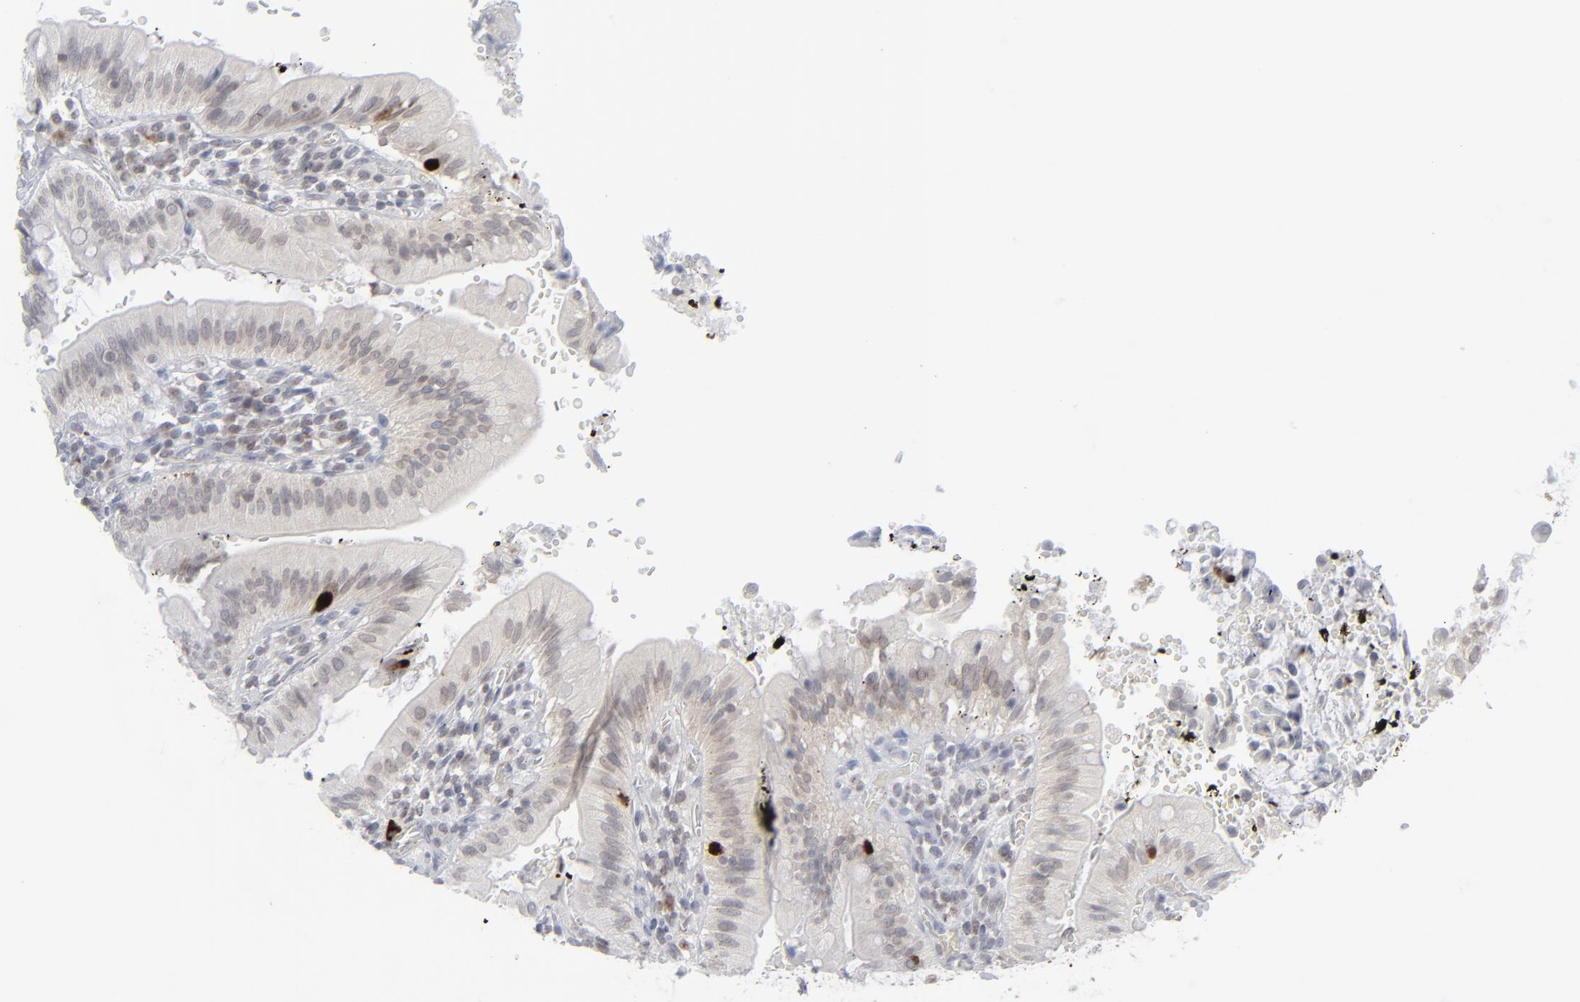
{"staining": {"intensity": "weak", "quantity": "<25%", "location": "cytoplasmic/membranous"}, "tissue": "small intestine", "cell_type": "Glandular cells", "image_type": "normal", "snomed": [{"axis": "morphology", "description": "Normal tissue, NOS"}, {"axis": "topography", "description": "Small intestine"}], "caption": "High power microscopy histopathology image of an immunohistochemistry (IHC) histopathology image of benign small intestine, revealing no significant staining in glandular cells. Brightfield microscopy of immunohistochemistry stained with DAB (3,3'-diaminobenzidine) (brown) and hematoxylin (blue), captured at high magnification.", "gene": "NUP88", "patient": {"sex": "male", "age": 71}}